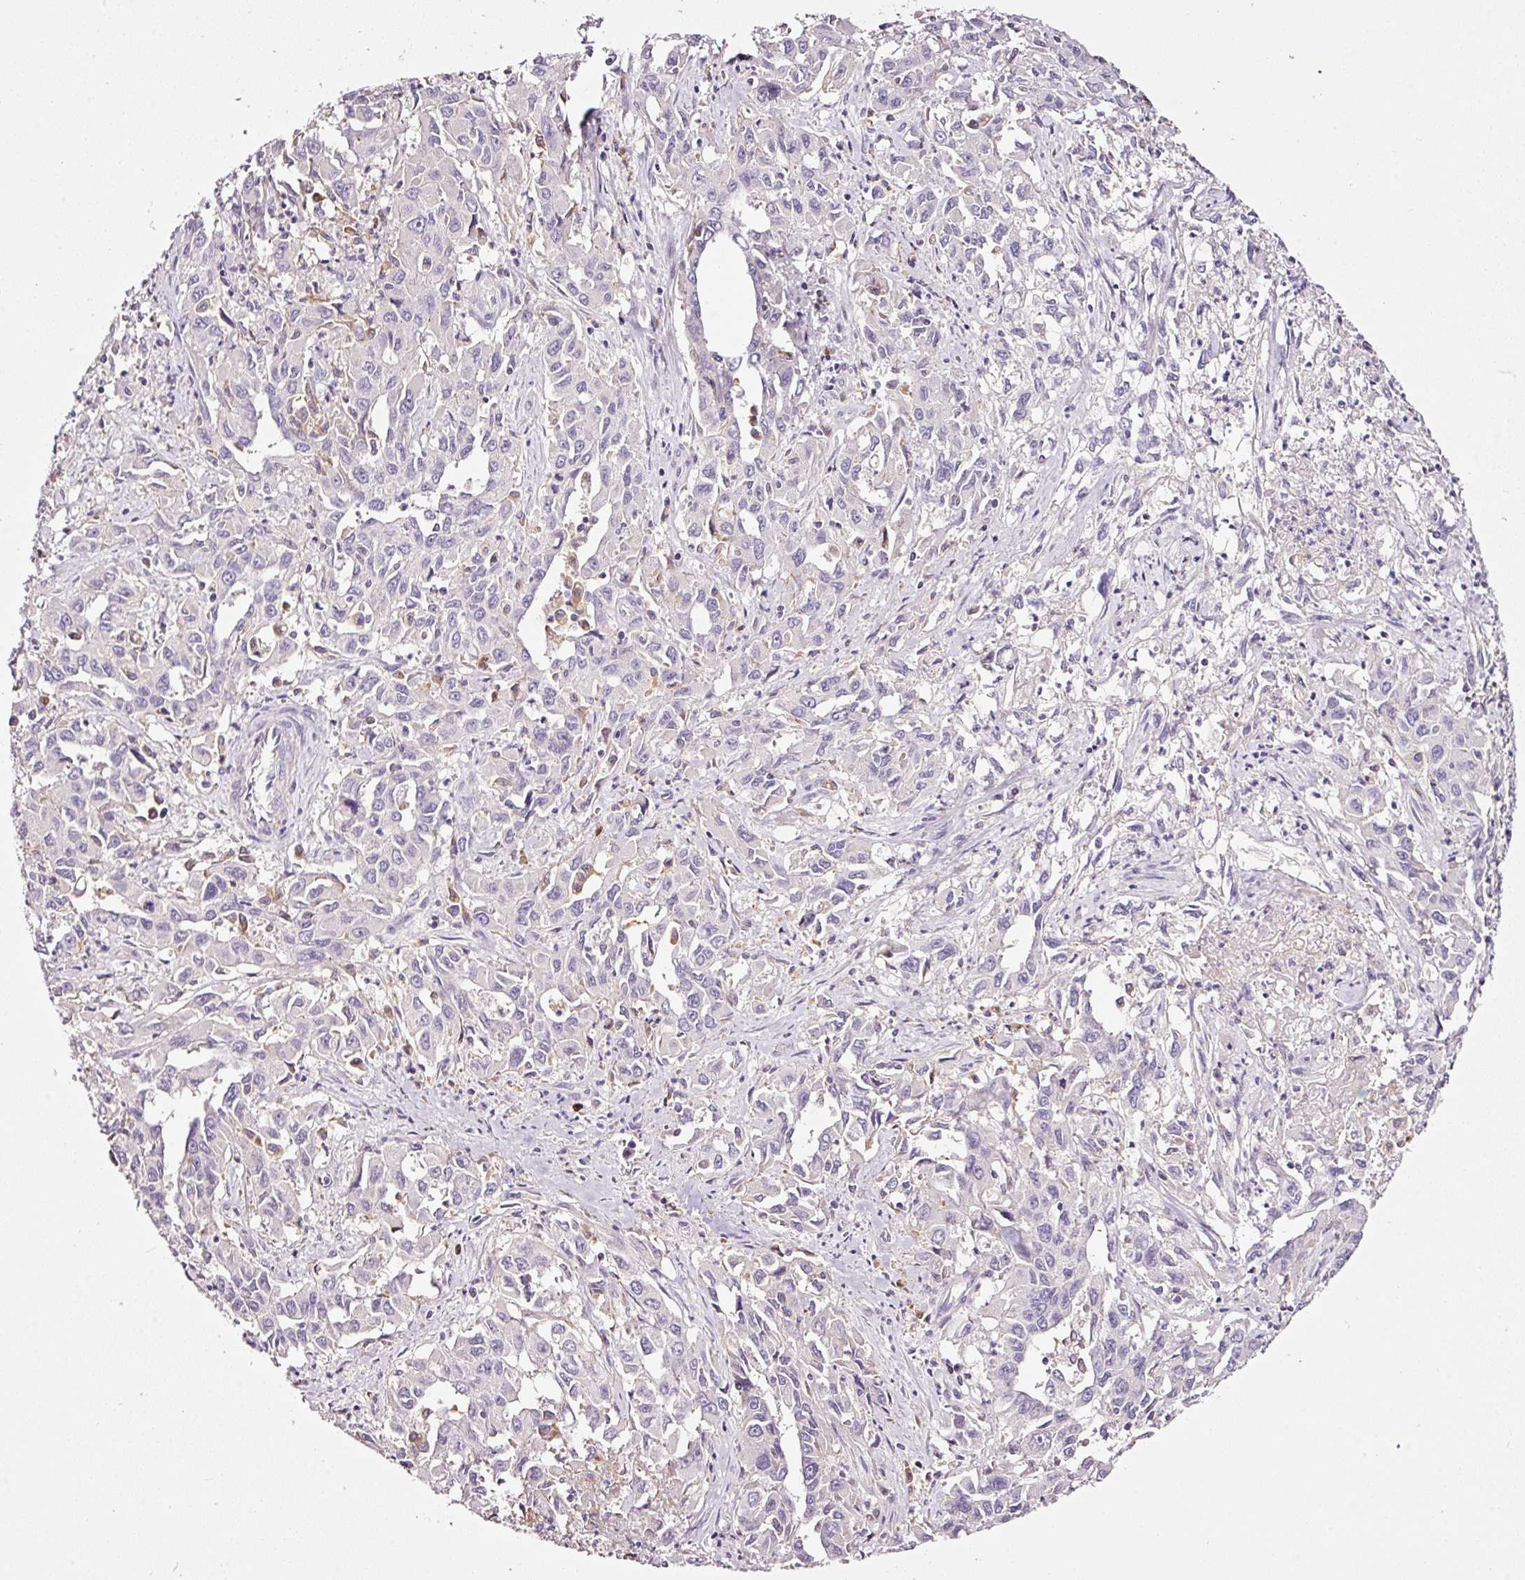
{"staining": {"intensity": "negative", "quantity": "none", "location": "none"}, "tissue": "liver cancer", "cell_type": "Tumor cells", "image_type": "cancer", "snomed": [{"axis": "morphology", "description": "Carcinoma, Hepatocellular, NOS"}, {"axis": "topography", "description": "Liver"}], "caption": "IHC photomicrograph of liver hepatocellular carcinoma stained for a protein (brown), which displays no positivity in tumor cells.", "gene": "CYB561A3", "patient": {"sex": "male", "age": 63}}